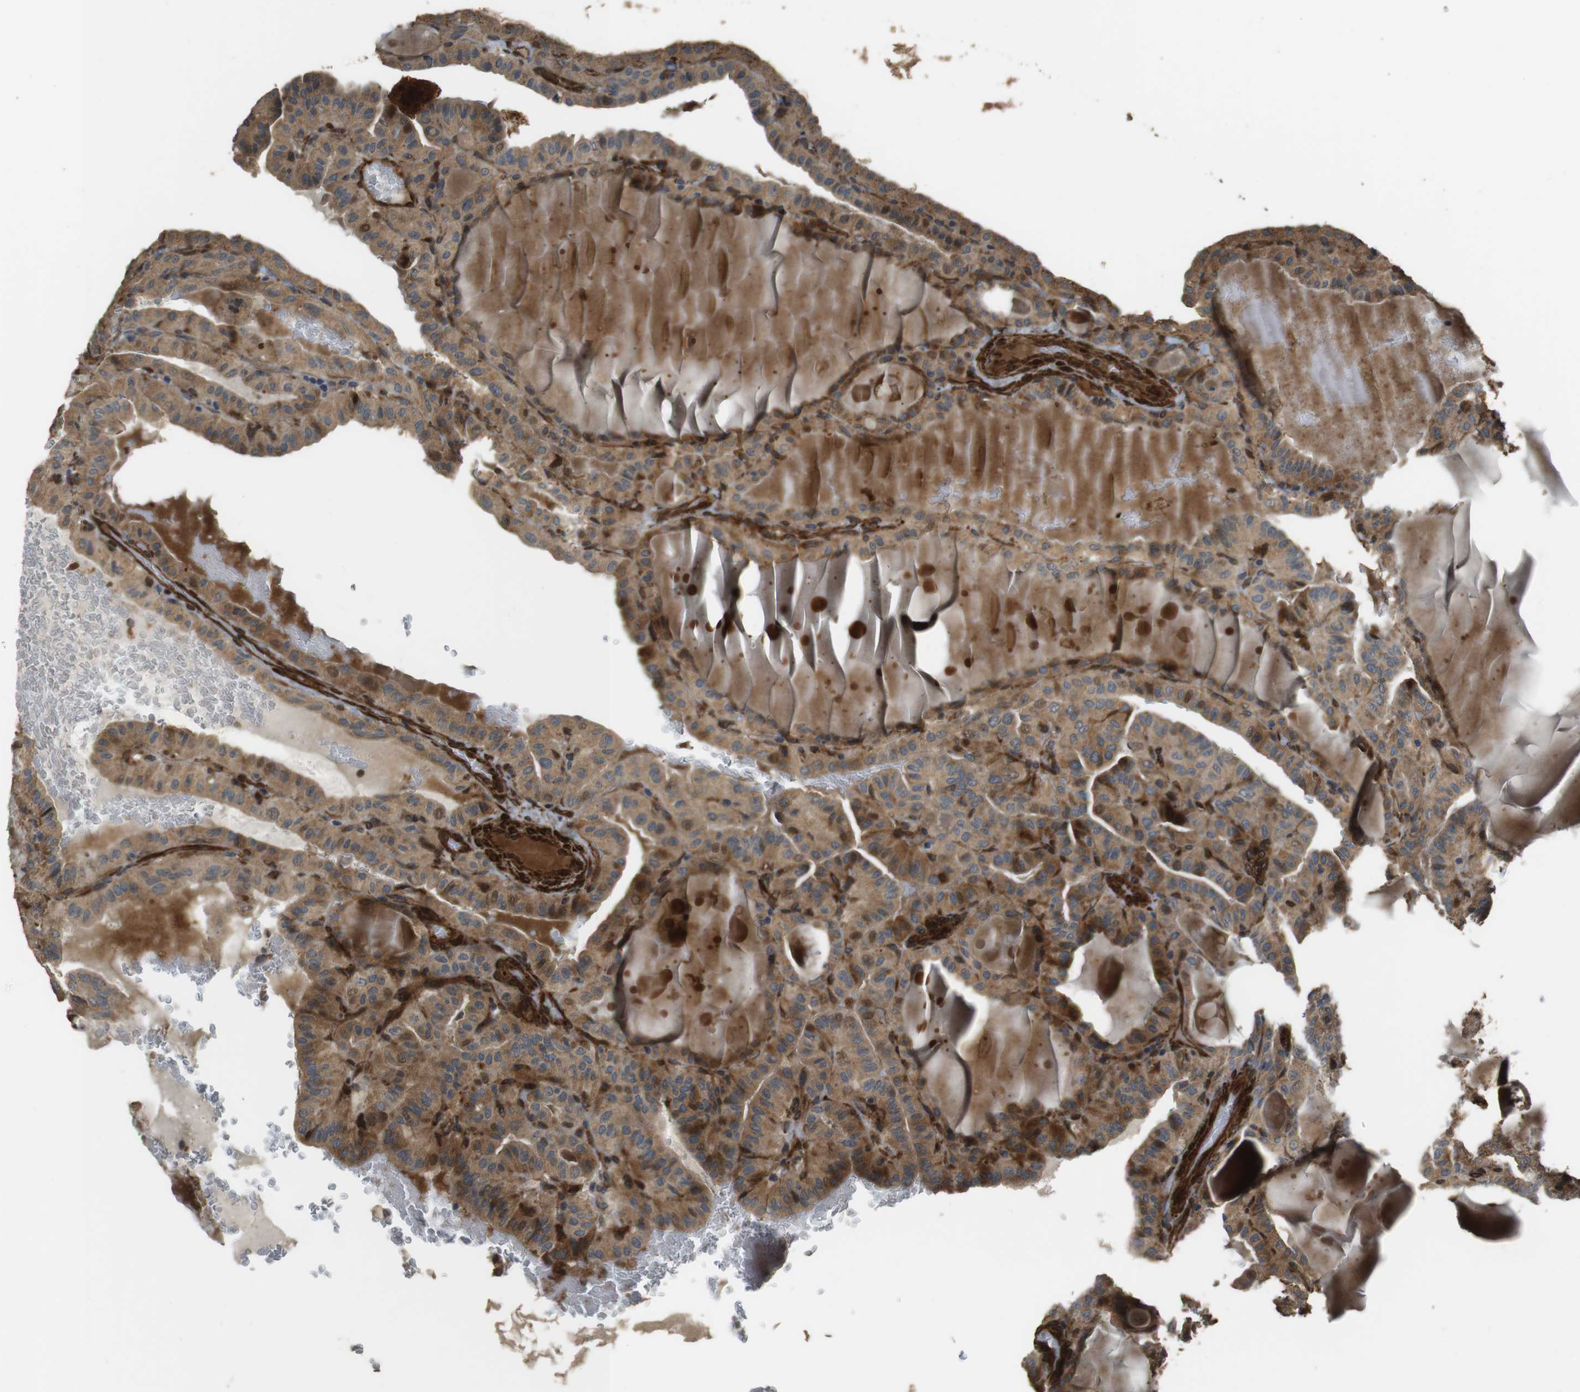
{"staining": {"intensity": "moderate", "quantity": ">75%", "location": "cytoplasmic/membranous"}, "tissue": "thyroid cancer", "cell_type": "Tumor cells", "image_type": "cancer", "snomed": [{"axis": "morphology", "description": "Papillary adenocarcinoma, NOS"}, {"axis": "topography", "description": "Thyroid gland"}], "caption": "Papillary adenocarcinoma (thyroid) was stained to show a protein in brown. There is medium levels of moderate cytoplasmic/membranous positivity in about >75% of tumor cells. Immunohistochemistry stains the protein of interest in brown and the nuclei are stained blue.", "gene": "MSRB3", "patient": {"sex": "male", "age": 77}}